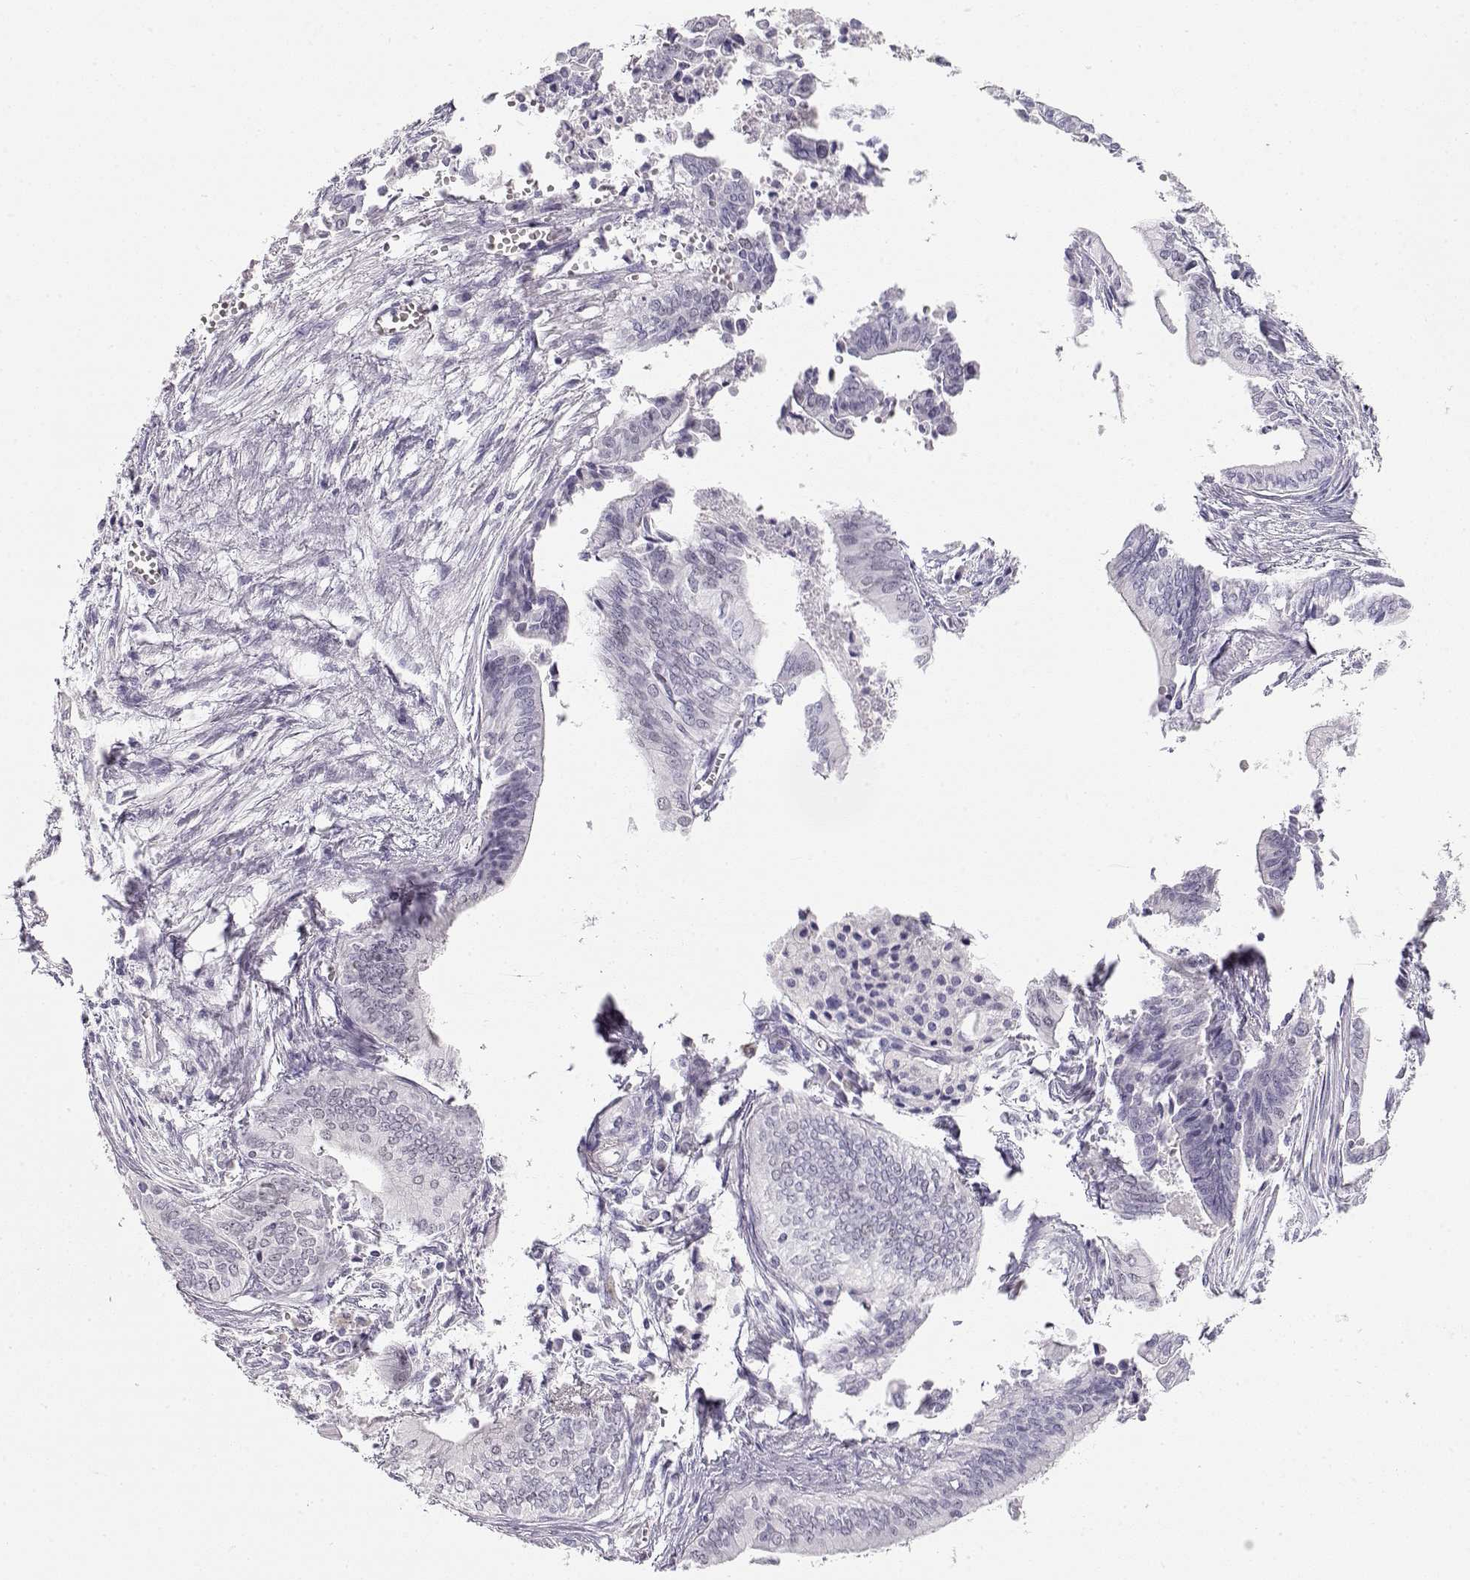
{"staining": {"intensity": "negative", "quantity": "none", "location": "none"}, "tissue": "pancreatic cancer", "cell_type": "Tumor cells", "image_type": "cancer", "snomed": [{"axis": "morphology", "description": "Adenocarcinoma, NOS"}, {"axis": "topography", "description": "Pancreas"}], "caption": "The micrograph displays no significant positivity in tumor cells of pancreatic cancer (adenocarcinoma).", "gene": "OPN5", "patient": {"sex": "female", "age": 61}}